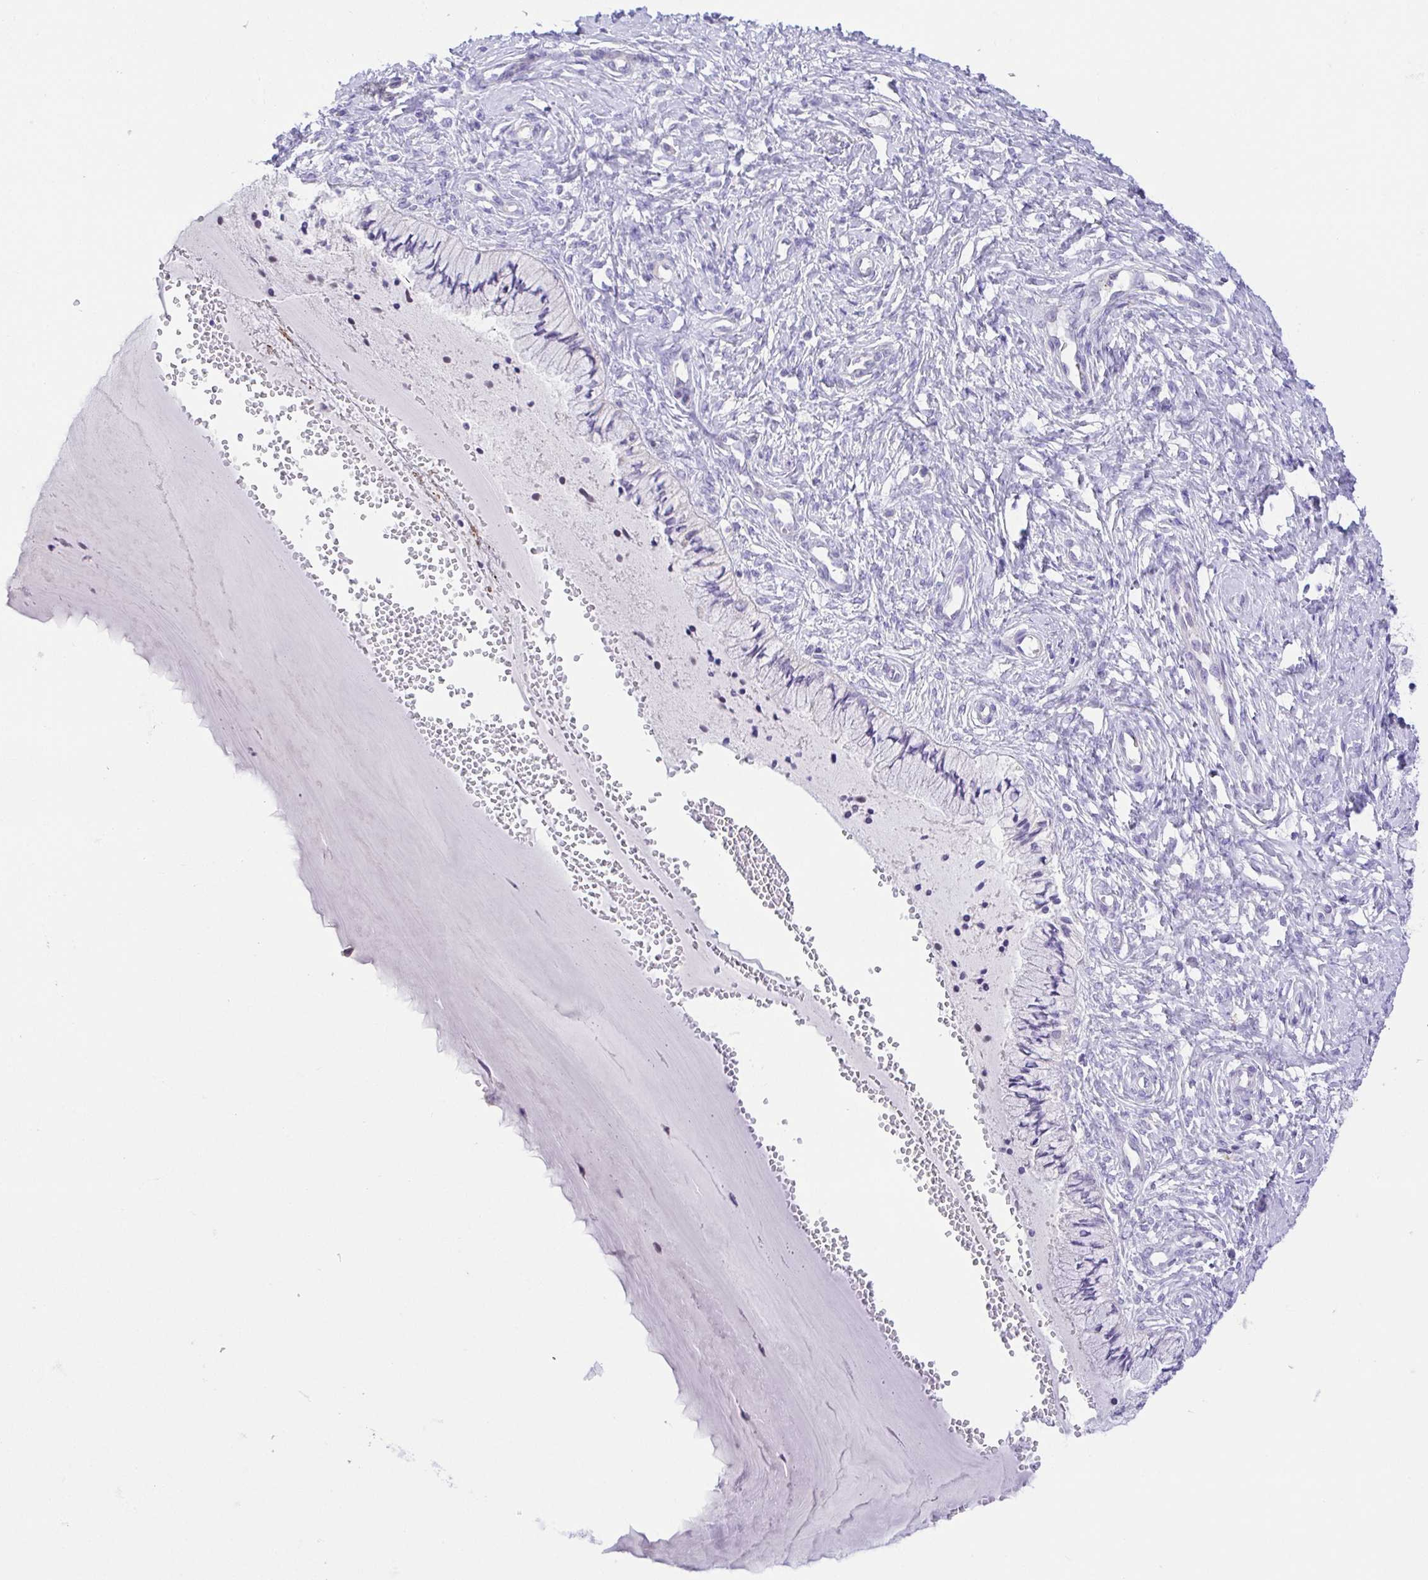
{"staining": {"intensity": "negative", "quantity": "none", "location": "none"}, "tissue": "cervix", "cell_type": "Glandular cells", "image_type": "normal", "snomed": [{"axis": "morphology", "description": "Normal tissue, NOS"}, {"axis": "topography", "description": "Cervix"}], "caption": "This is an immunohistochemistry (IHC) image of benign cervix. There is no staining in glandular cells.", "gene": "PRR14L", "patient": {"sex": "female", "age": 37}}